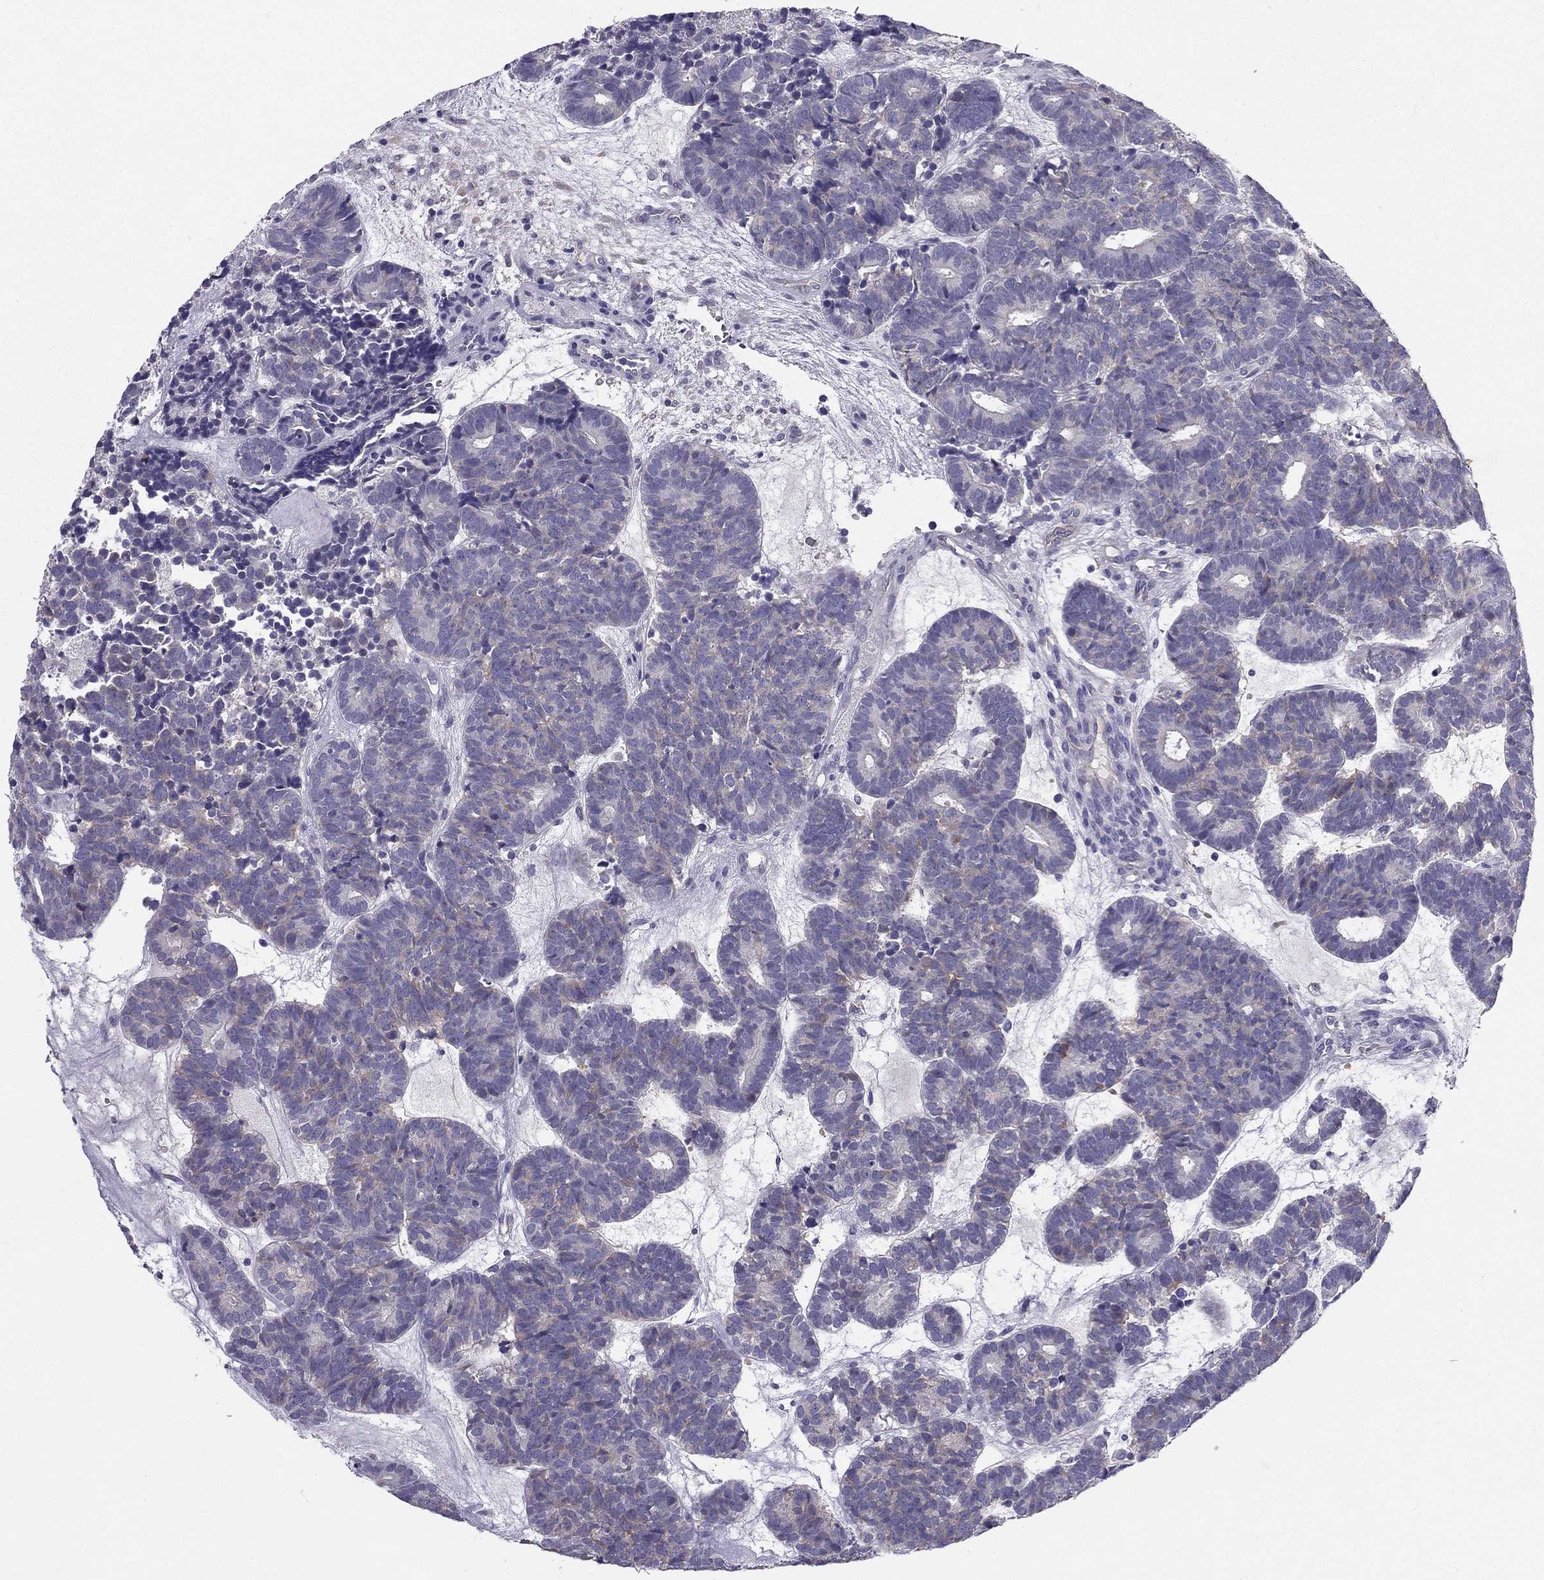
{"staining": {"intensity": "weak", "quantity": "<25%", "location": "cytoplasmic/membranous"}, "tissue": "head and neck cancer", "cell_type": "Tumor cells", "image_type": "cancer", "snomed": [{"axis": "morphology", "description": "Adenocarcinoma, NOS"}, {"axis": "topography", "description": "Head-Neck"}], "caption": "Micrograph shows no protein positivity in tumor cells of head and neck cancer tissue. Brightfield microscopy of immunohistochemistry stained with DAB (3,3'-diaminobenzidine) (brown) and hematoxylin (blue), captured at high magnification.", "gene": "SYT5", "patient": {"sex": "female", "age": 81}}